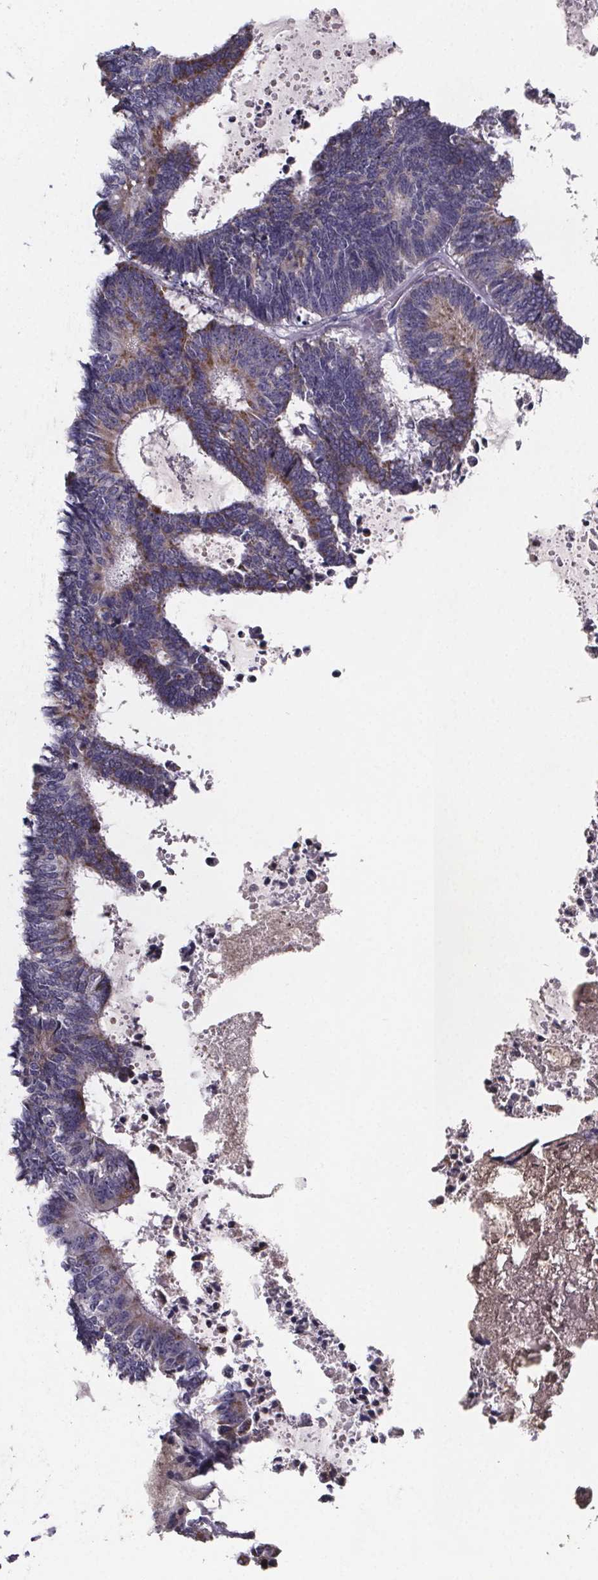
{"staining": {"intensity": "moderate", "quantity": "<25%", "location": "cytoplasmic/membranous"}, "tissue": "colorectal cancer", "cell_type": "Tumor cells", "image_type": "cancer", "snomed": [{"axis": "morphology", "description": "Adenocarcinoma, NOS"}, {"axis": "topography", "description": "Colon"}, {"axis": "topography", "description": "Rectum"}], "caption": "Immunohistochemical staining of human adenocarcinoma (colorectal) demonstrates moderate cytoplasmic/membranous protein positivity in about <25% of tumor cells.", "gene": "PAH", "patient": {"sex": "male", "age": 57}}